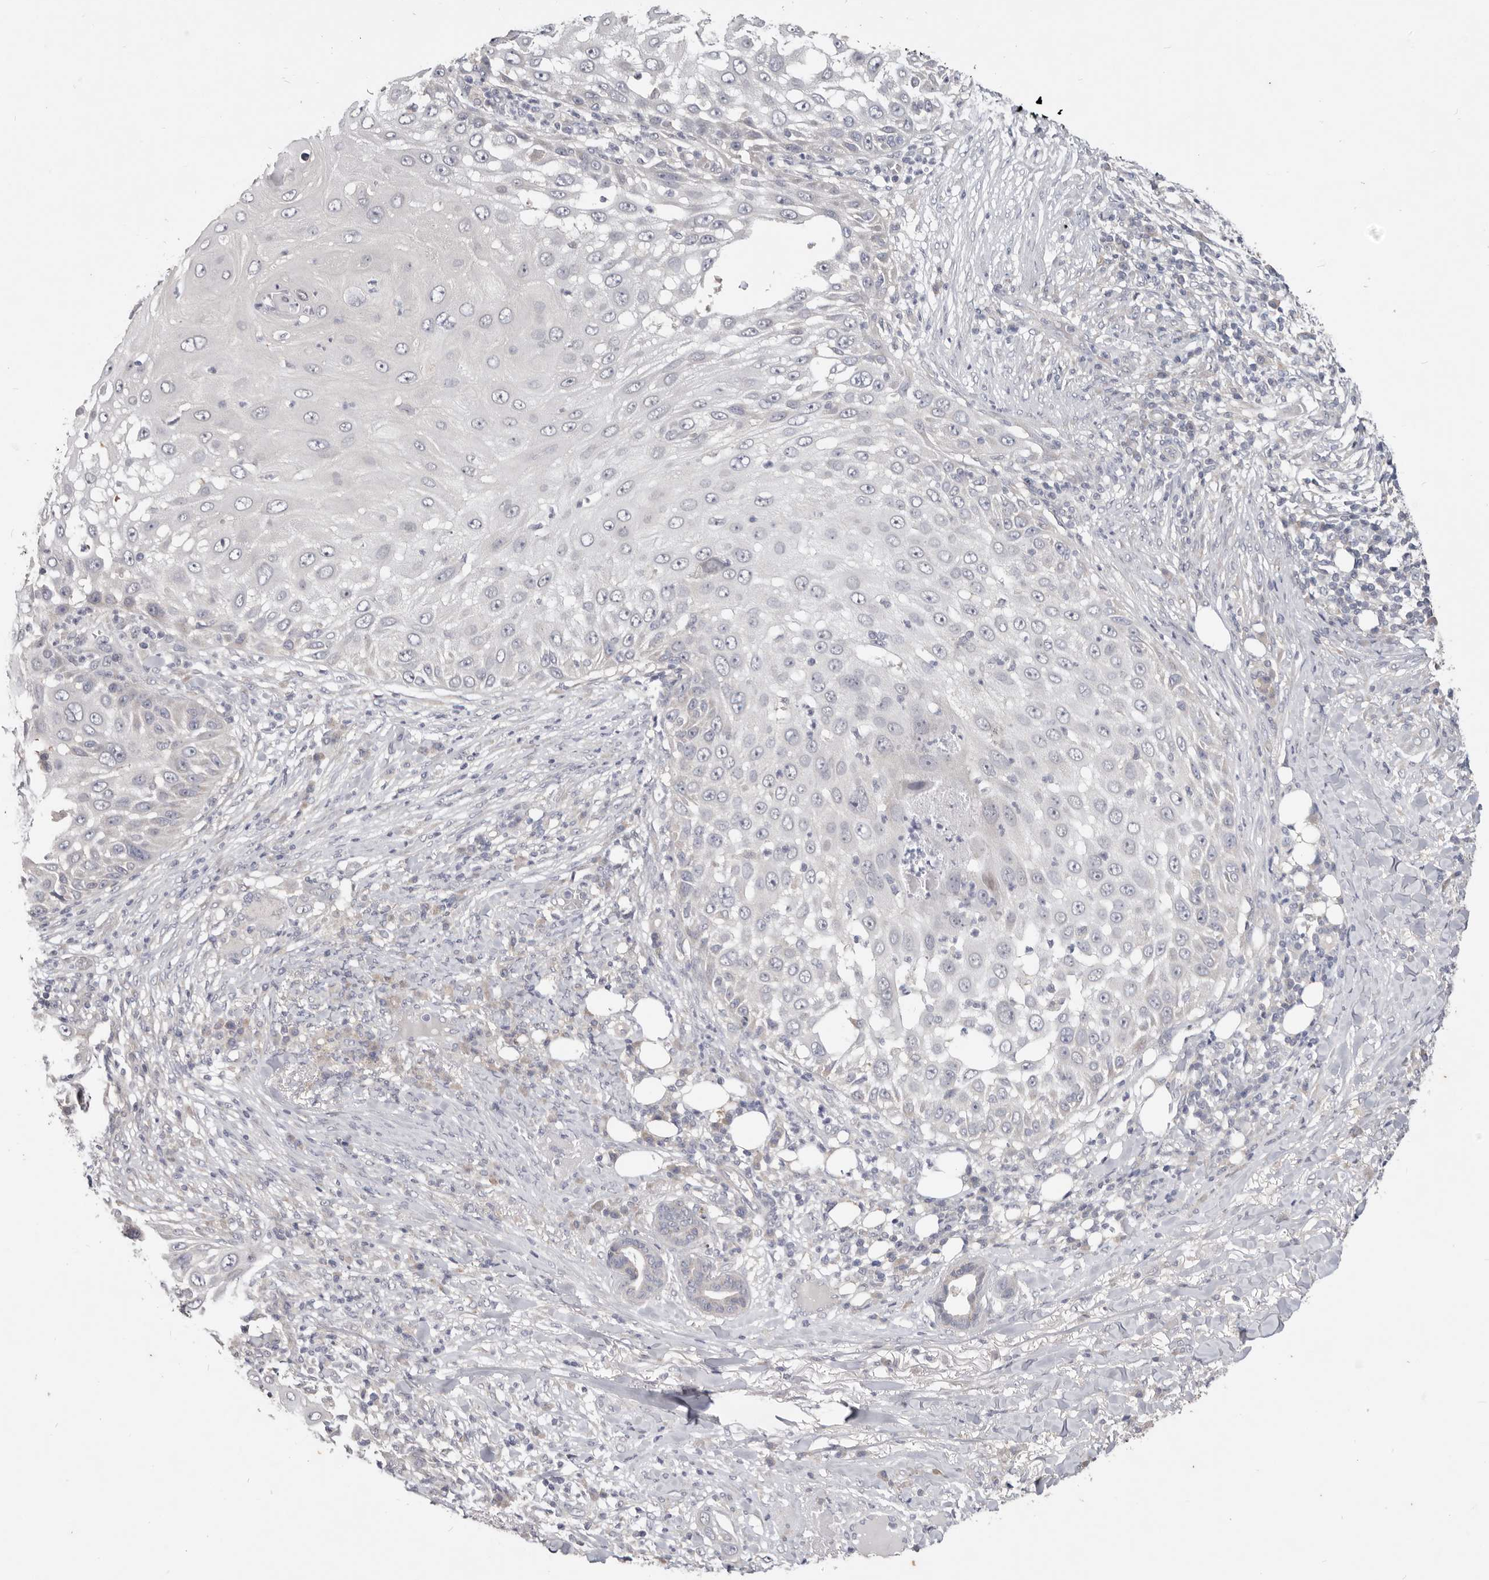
{"staining": {"intensity": "negative", "quantity": "none", "location": "none"}, "tissue": "skin cancer", "cell_type": "Tumor cells", "image_type": "cancer", "snomed": [{"axis": "morphology", "description": "Squamous cell carcinoma, NOS"}, {"axis": "topography", "description": "Skin"}], "caption": "Immunohistochemistry (IHC) photomicrograph of neoplastic tissue: human squamous cell carcinoma (skin) stained with DAB reveals no significant protein positivity in tumor cells. Nuclei are stained in blue.", "gene": "WDR77", "patient": {"sex": "female", "age": 44}}